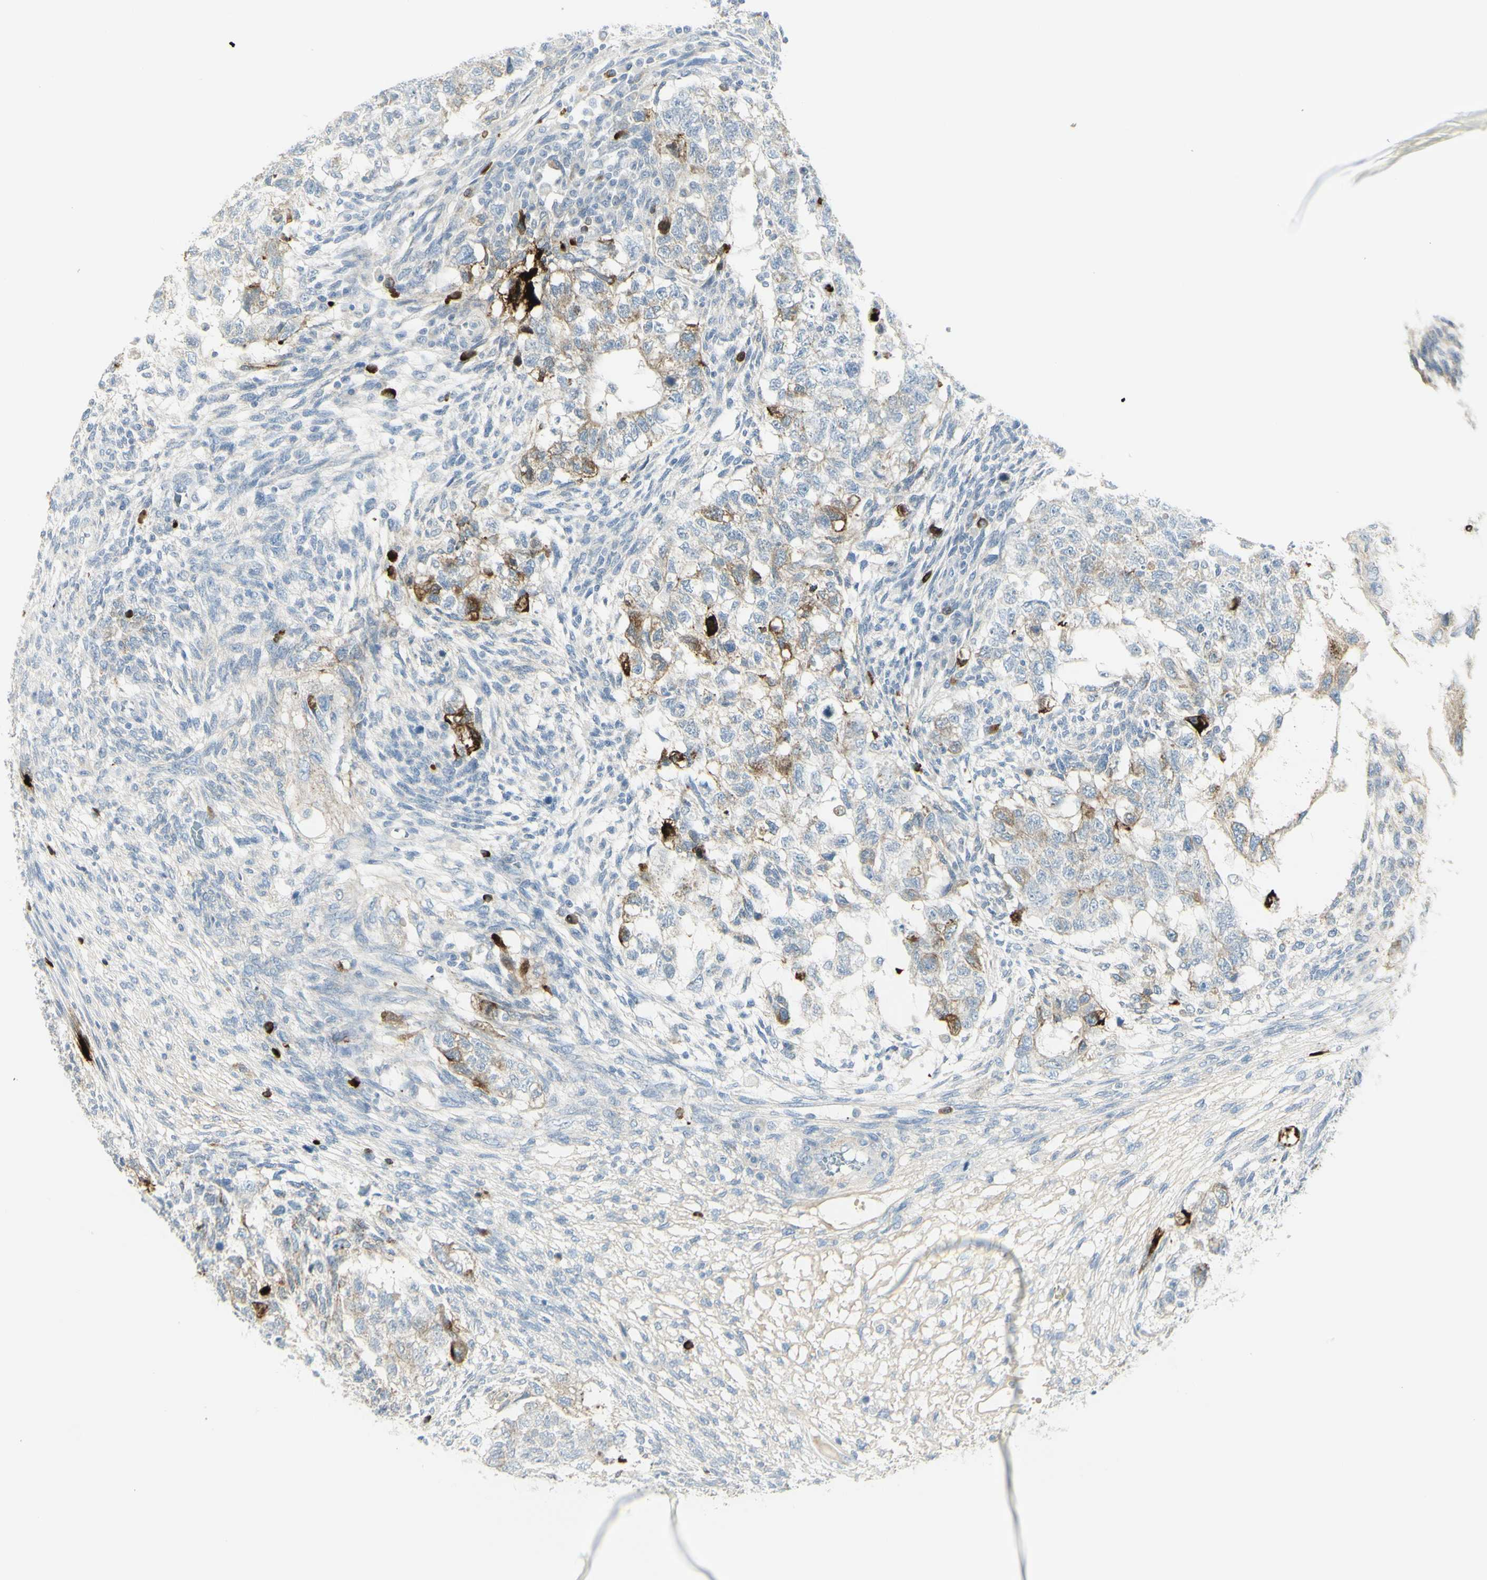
{"staining": {"intensity": "strong", "quantity": "<25%", "location": "cytoplasmic/membranous"}, "tissue": "testis cancer", "cell_type": "Tumor cells", "image_type": "cancer", "snomed": [{"axis": "morphology", "description": "Normal tissue, NOS"}, {"axis": "morphology", "description": "Carcinoma, Embryonal, NOS"}, {"axis": "topography", "description": "Testis"}], "caption": "Immunohistochemical staining of human embryonal carcinoma (testis) displays strong cytoplasmic/membranous protein staining in about <25% of tumor cells.", "gene": "MDK", "patient": {"sex": "male", "age": 36}}